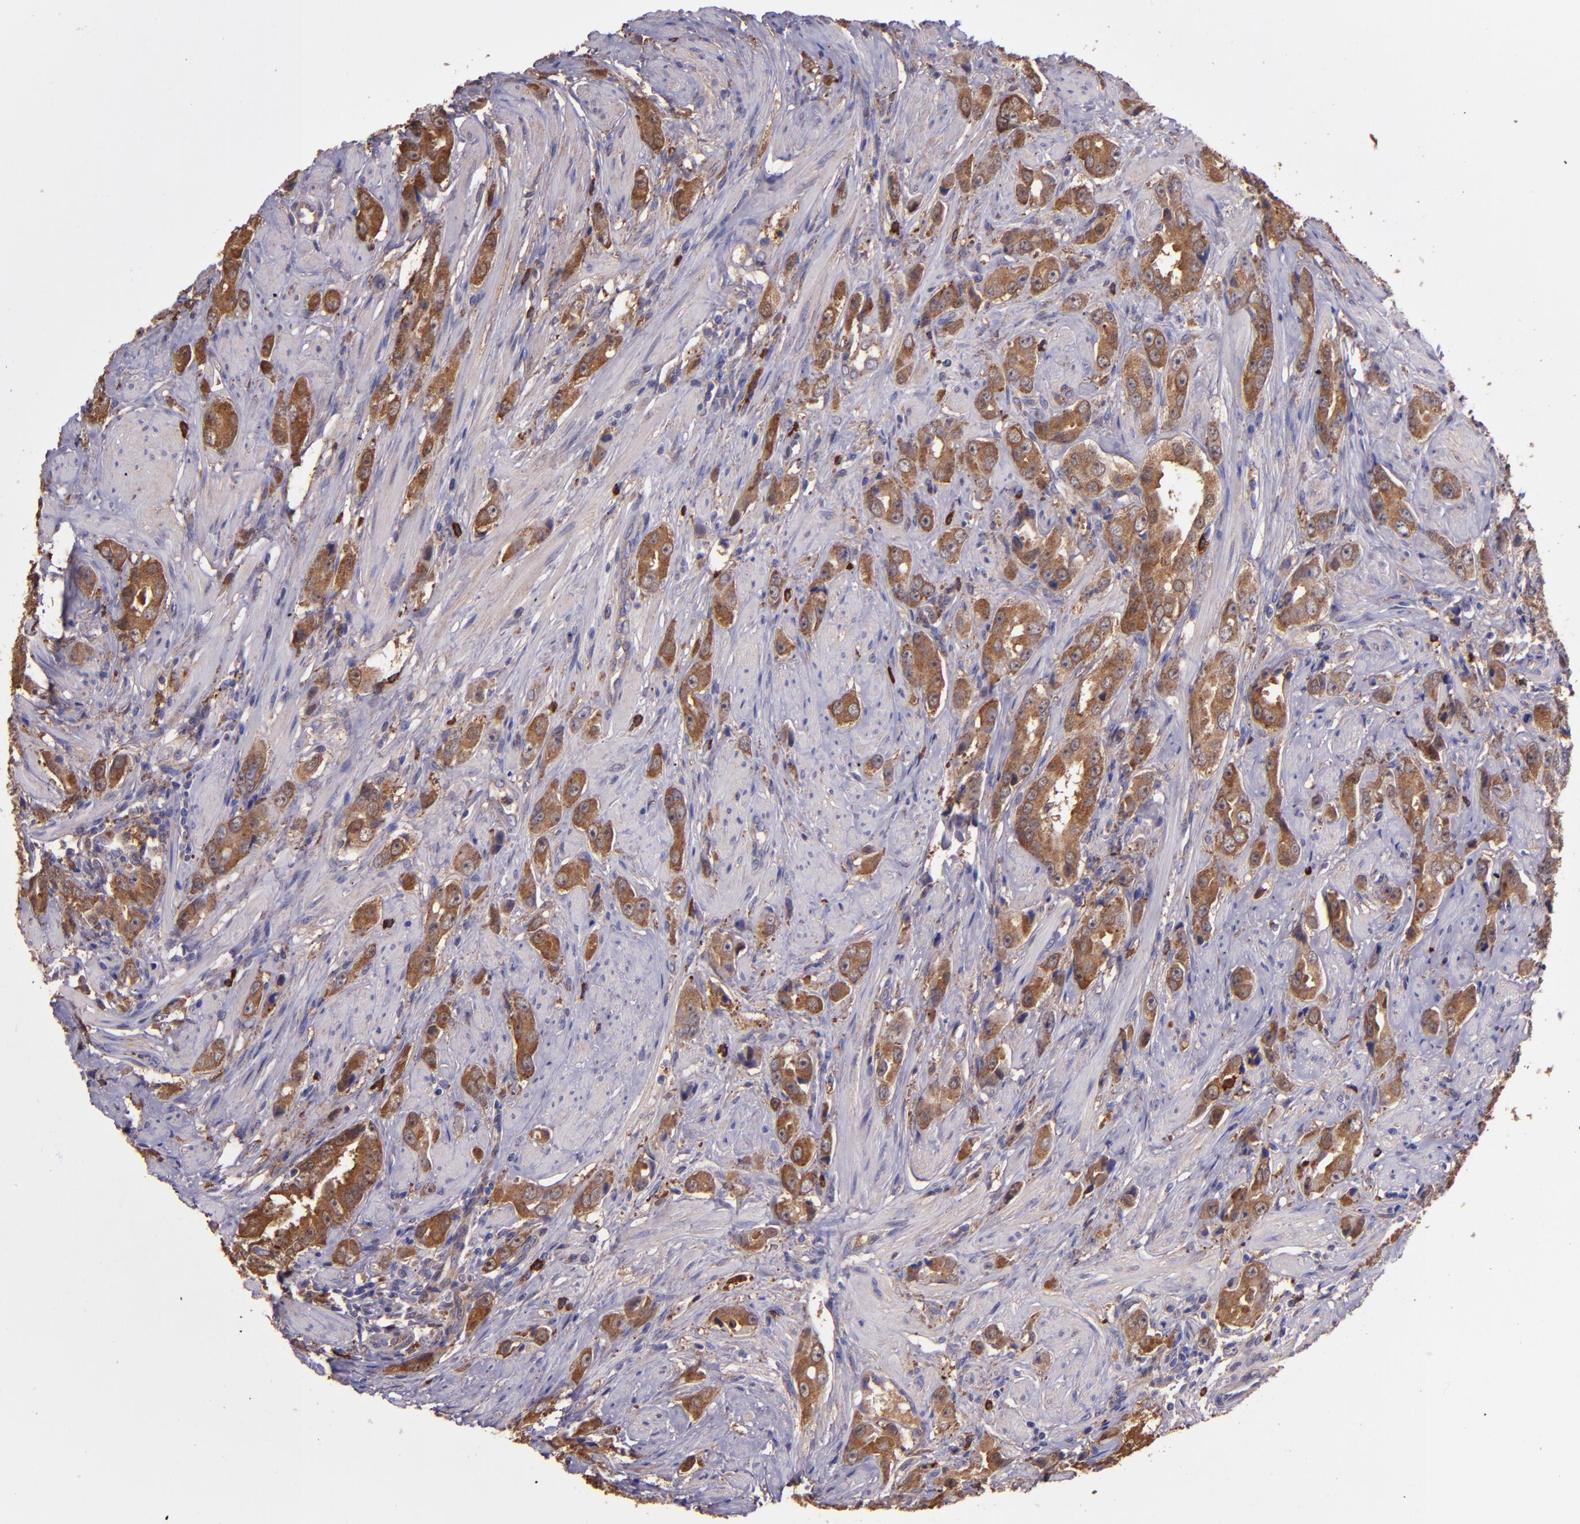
{"staining": {"intensity": "moderate", "quantity": ">75%", "location": "cytoplasmic/membranous"}, "tissue": "prostate cancer", "cell_type": "Tumor cells", "image_type": "cancer", "snomed": [{"axis": "morphology", "description": "Adenocarcinoma, Medium grade"}, {"axis": "topography", "description": "Prostate"}], "caption": "Immunohistochemical staining of adenocarcinoma (medium-grade) (prostate) shows medium levels of moderate cytoplasmic/membranous staining in approximately >75% of tumor cells.", "gene": "WASHC1", "patient": {"sex": "male", "age": 53}}